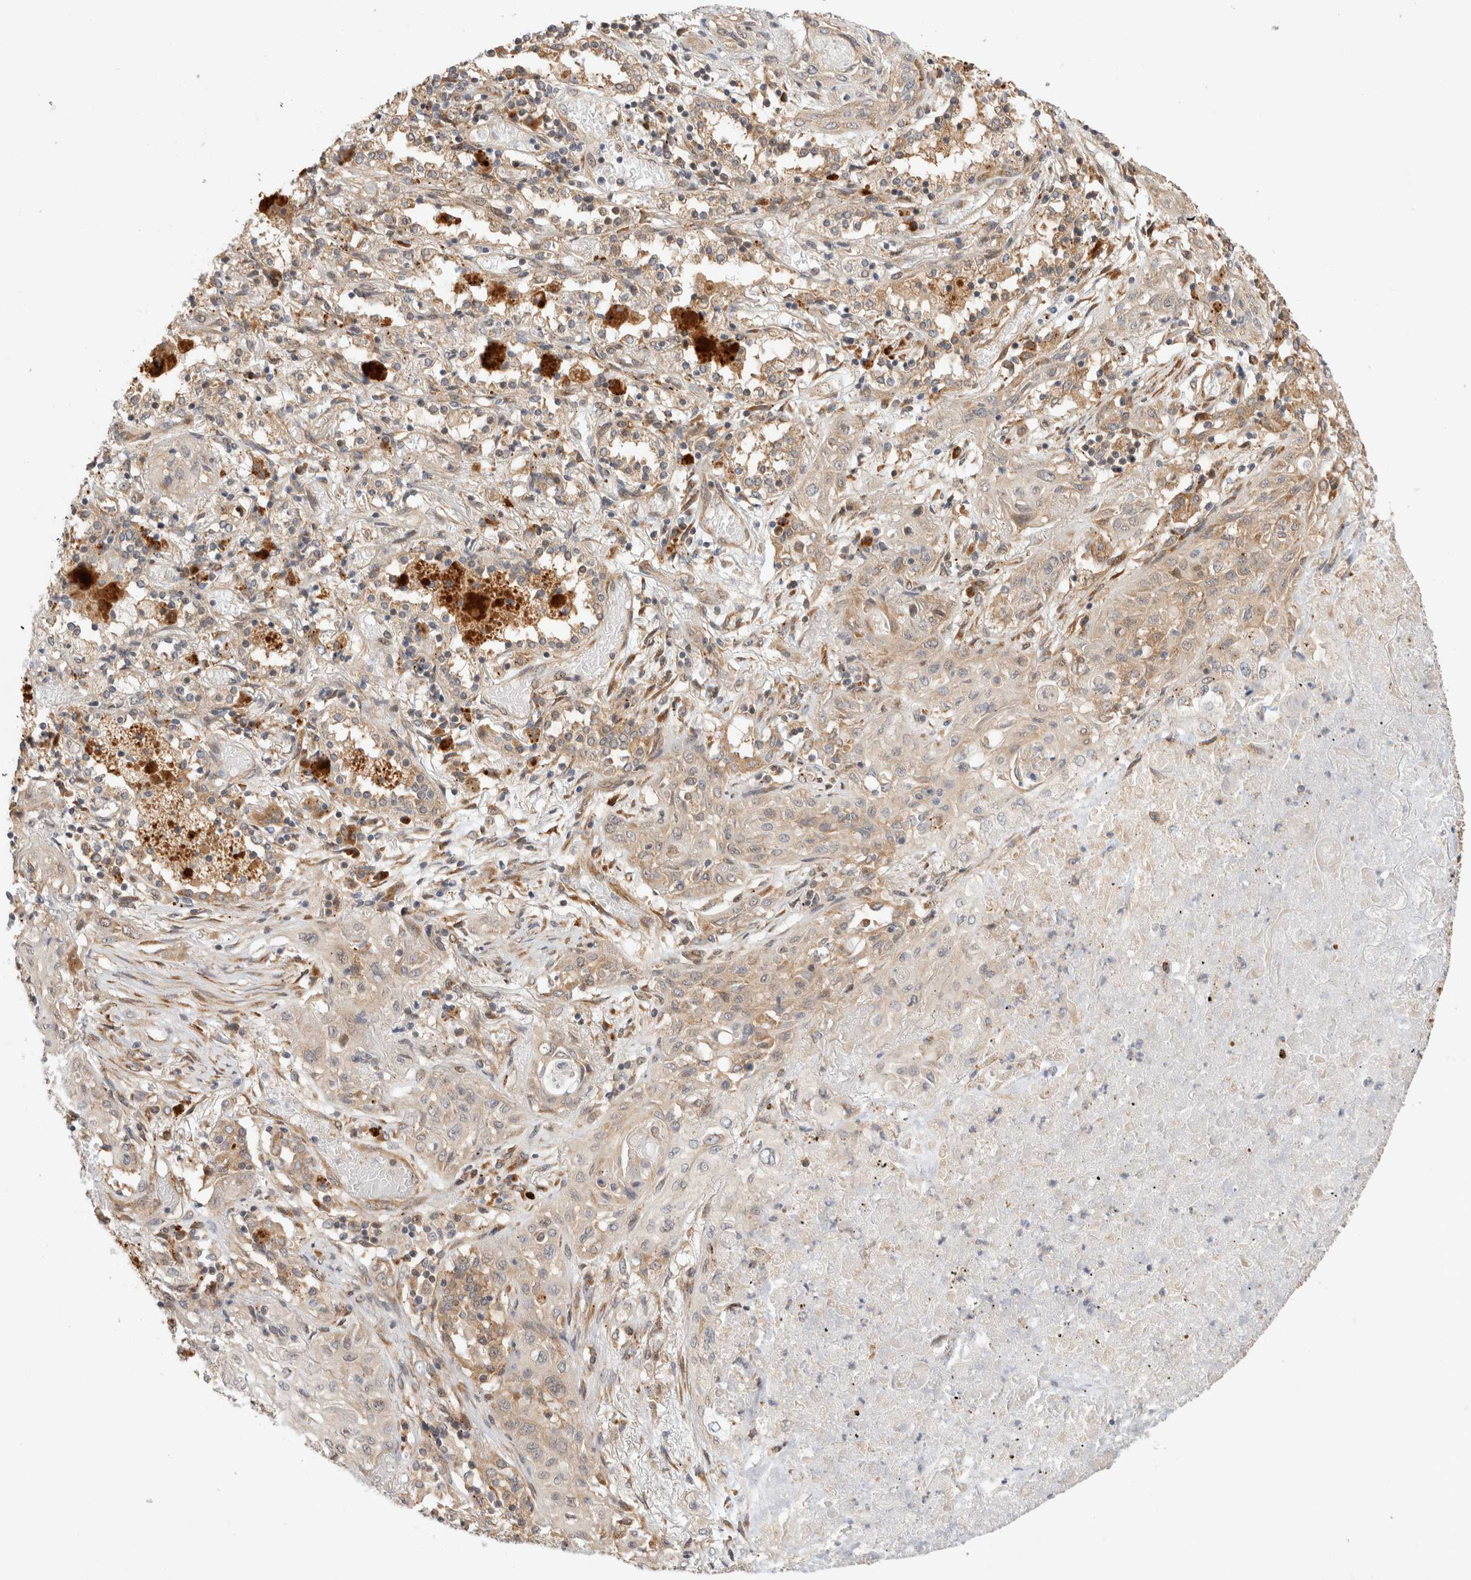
{"staining": {"intensity": "weak", "quantity": "<25%", "location": "cytoplasmic/membranous"}, "tissue": "lung cancer", "cell_type": "Tumor cells", "image_type": "cancer", "snomed": [{"axis": "morphology", "description": "Squamous cell carcinoma, NOS"}, {"axis": "topography", "description": "Lung"}], "caption": "Histopathology image shows no significant protein staining in tumor cells of lung squamous cell carcinoma.", "gene": "ACTL9", "patient": {"sex": "female", "age": 47}}